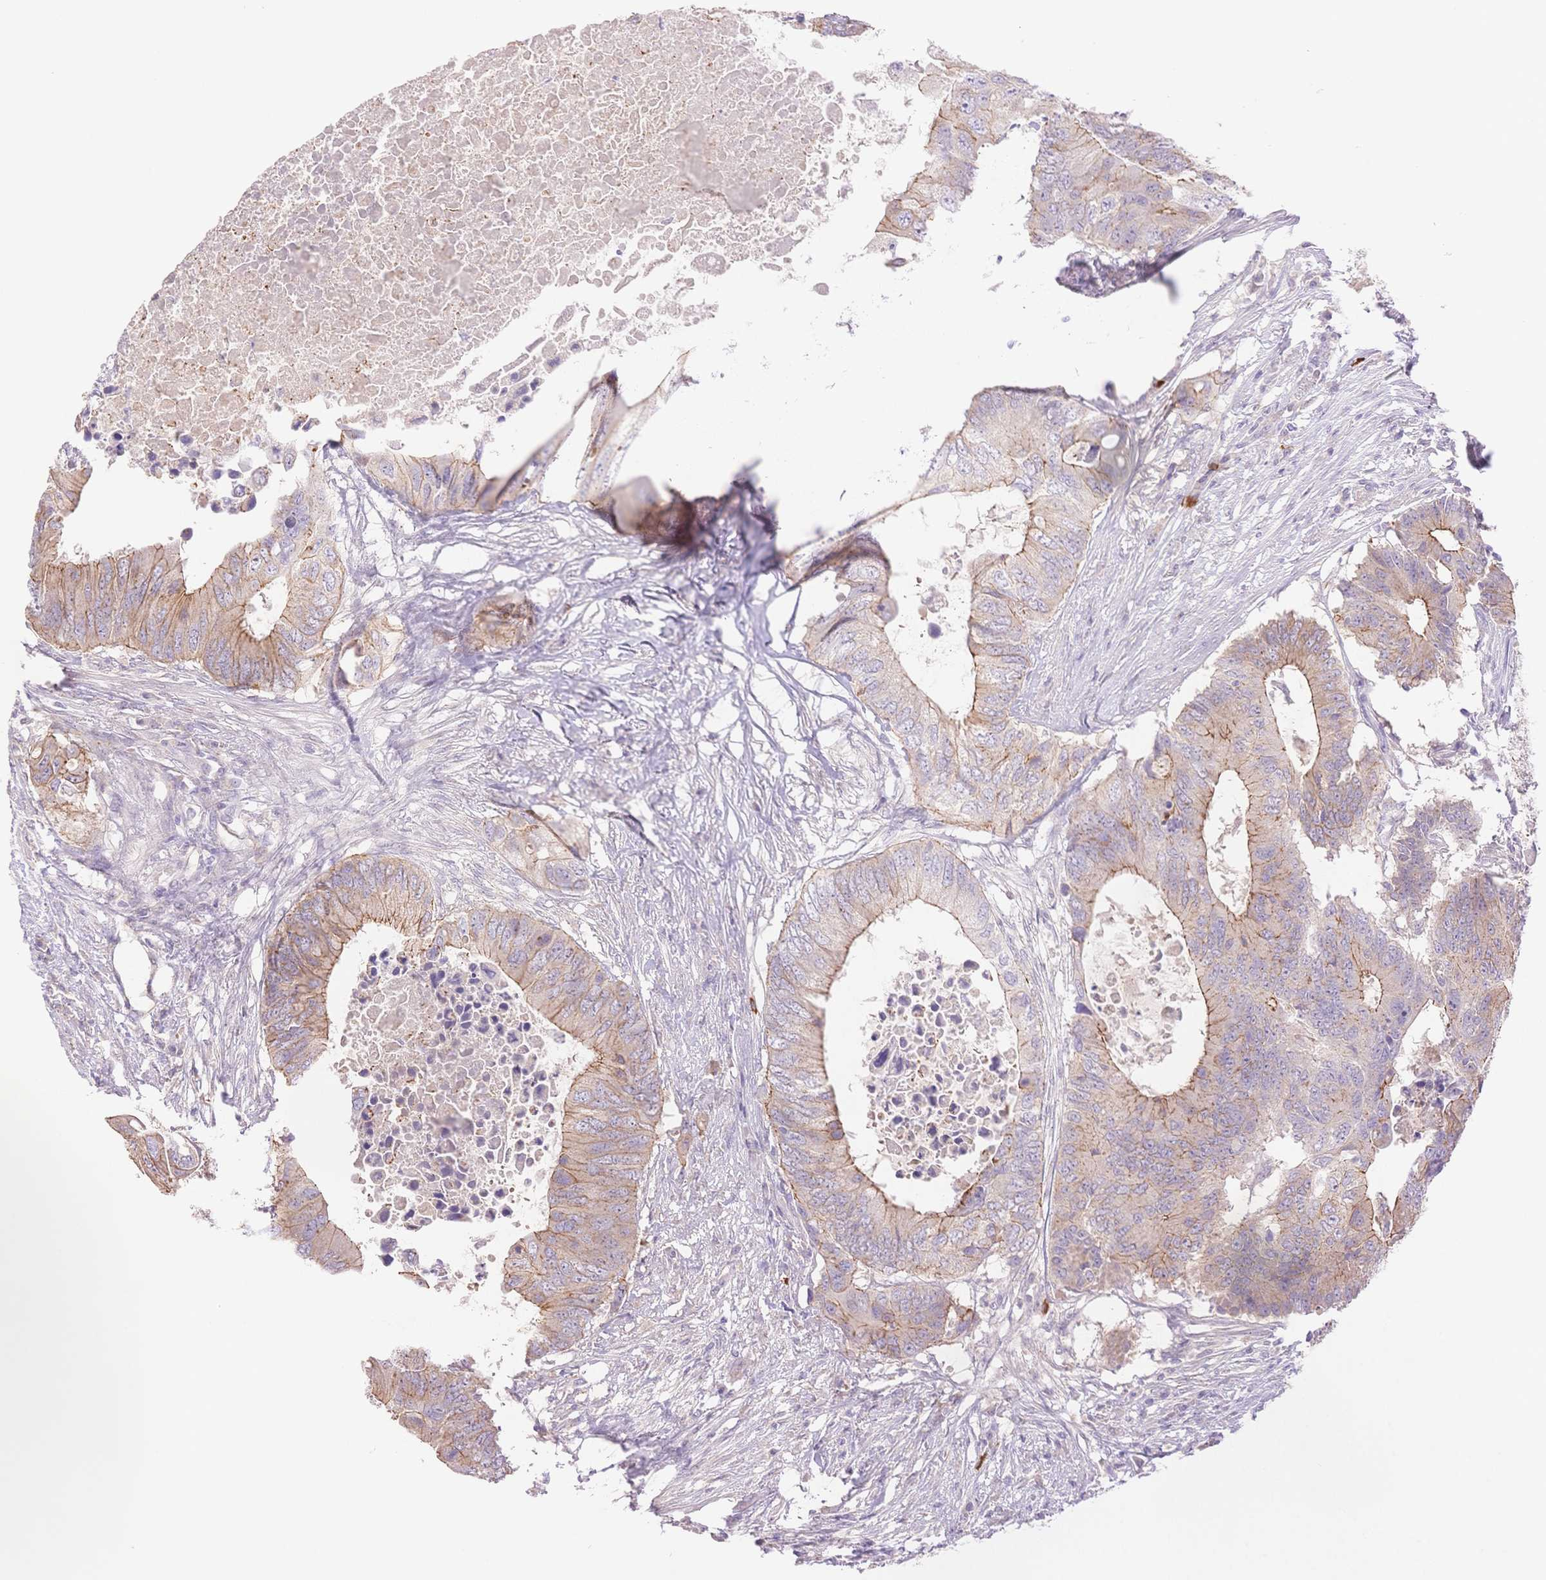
{"staining": {"intensity": "moderate", "quantity": "25%-75%", "location": "cytoplasmic/membranous"}, "tissue": "colorectal cancer", "cell_type": "Tumor cells", "image_type": "cancer", "snomed": [{"axis": "morphology", "description": "Adenocarcinoma, NOS"}, {"axis": "topography", "description": "Colon"}], "caption": "Immunohistochemical staining of colorectal adenocarcinoma reveals medium levels of moderate cytoplasmic/membranous staining in about 25%-75% of tumor cells.", "gene": "WDR54", "patient": {"sex": "male", "age": 71}}